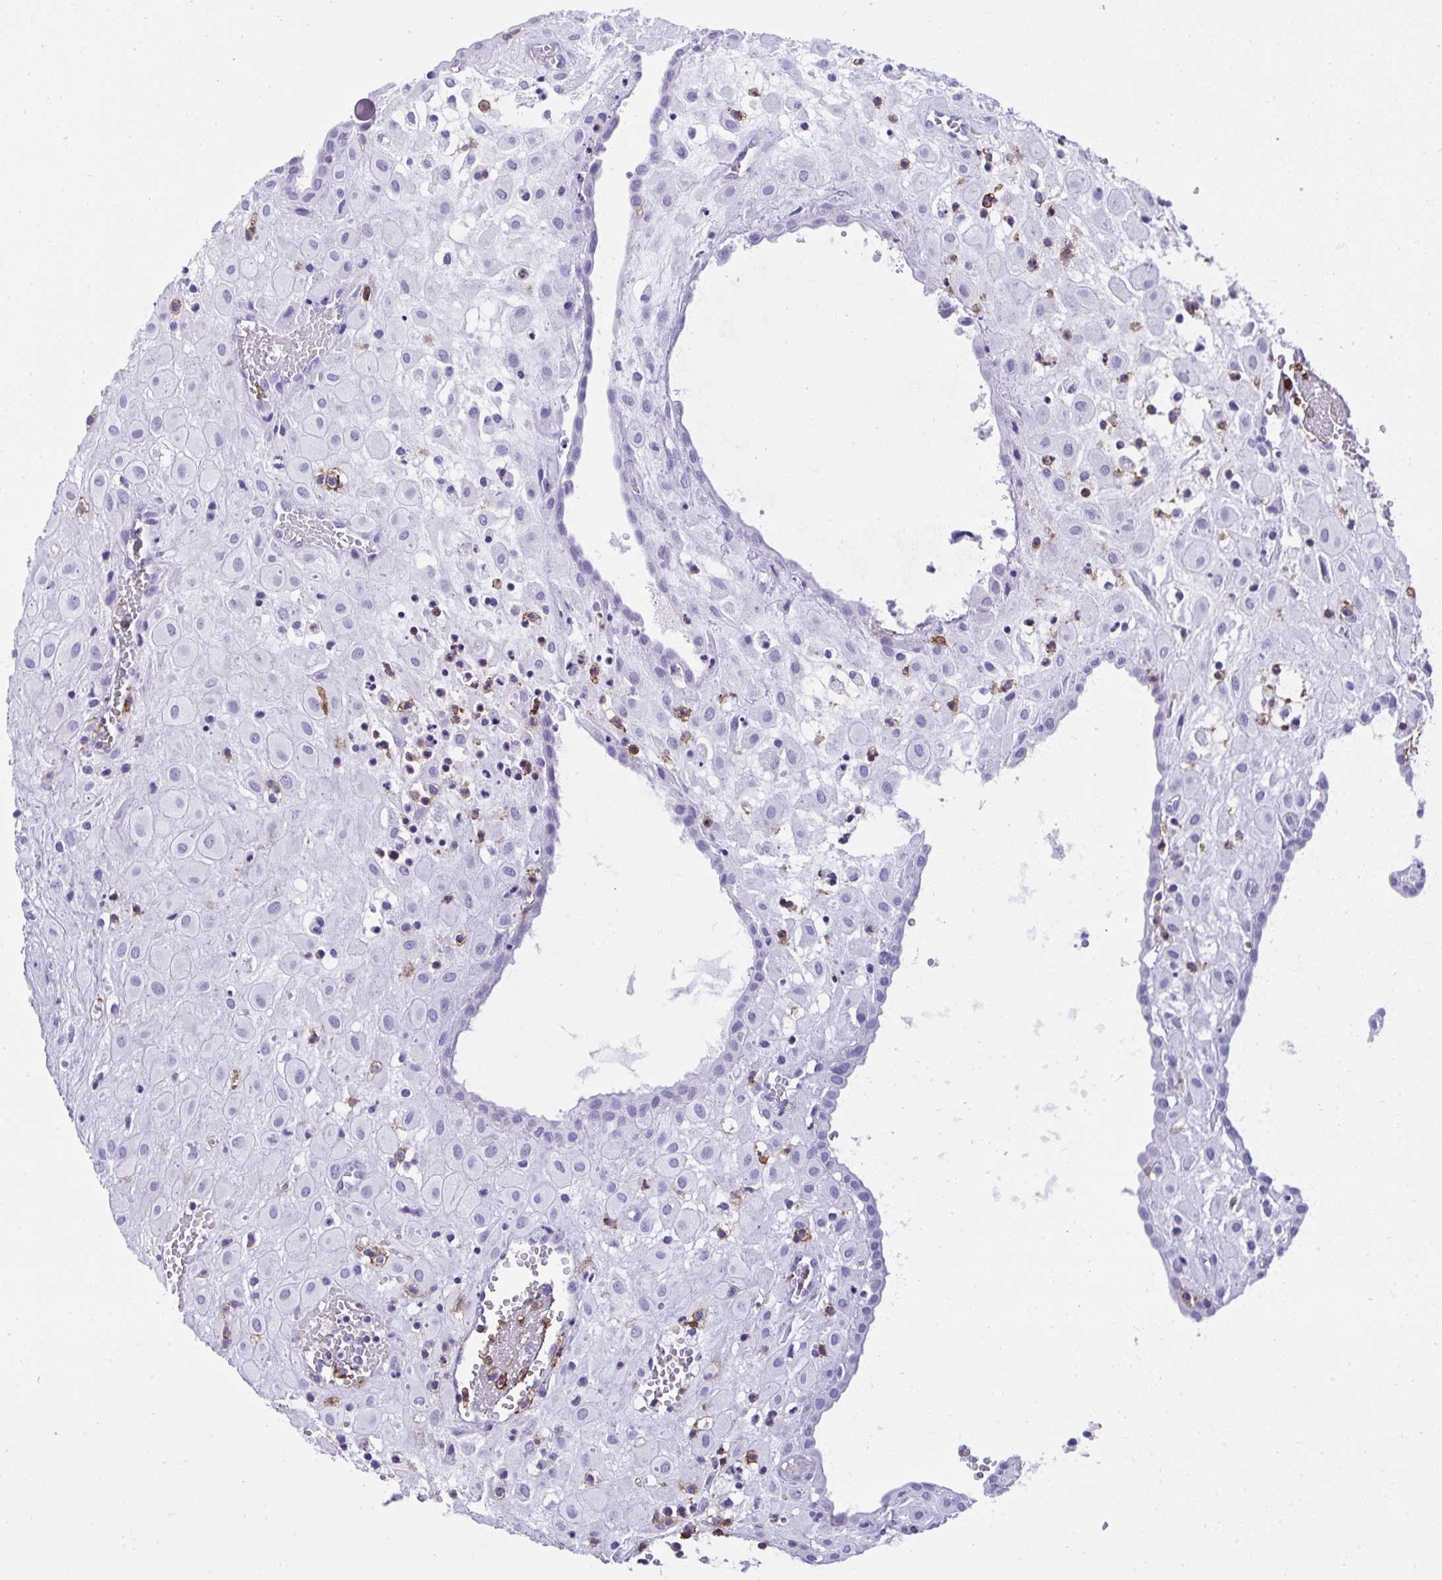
{"staining": {"intensity": "negative", "quantity": "none", "location": "none"}, "tissue": "placenta", "cell_type": "Decidual cells", "image_type": "normal", "snomed": [{"axis": "morphology", "description": "Normal tissue, NOS"}, {"axis": "topography", "description": "Placenta"}], "caption": "Benign placenta was stained to show a protein in brown. There is no significant positivity in decidual cells. The staining is performed using DAB (3,3'-diaminobenzidine) brown chromogen with nuclei counter-stained in using hematoxylin.", "gene": "SPN", "patient": {"sex": "female", "age": 24}}